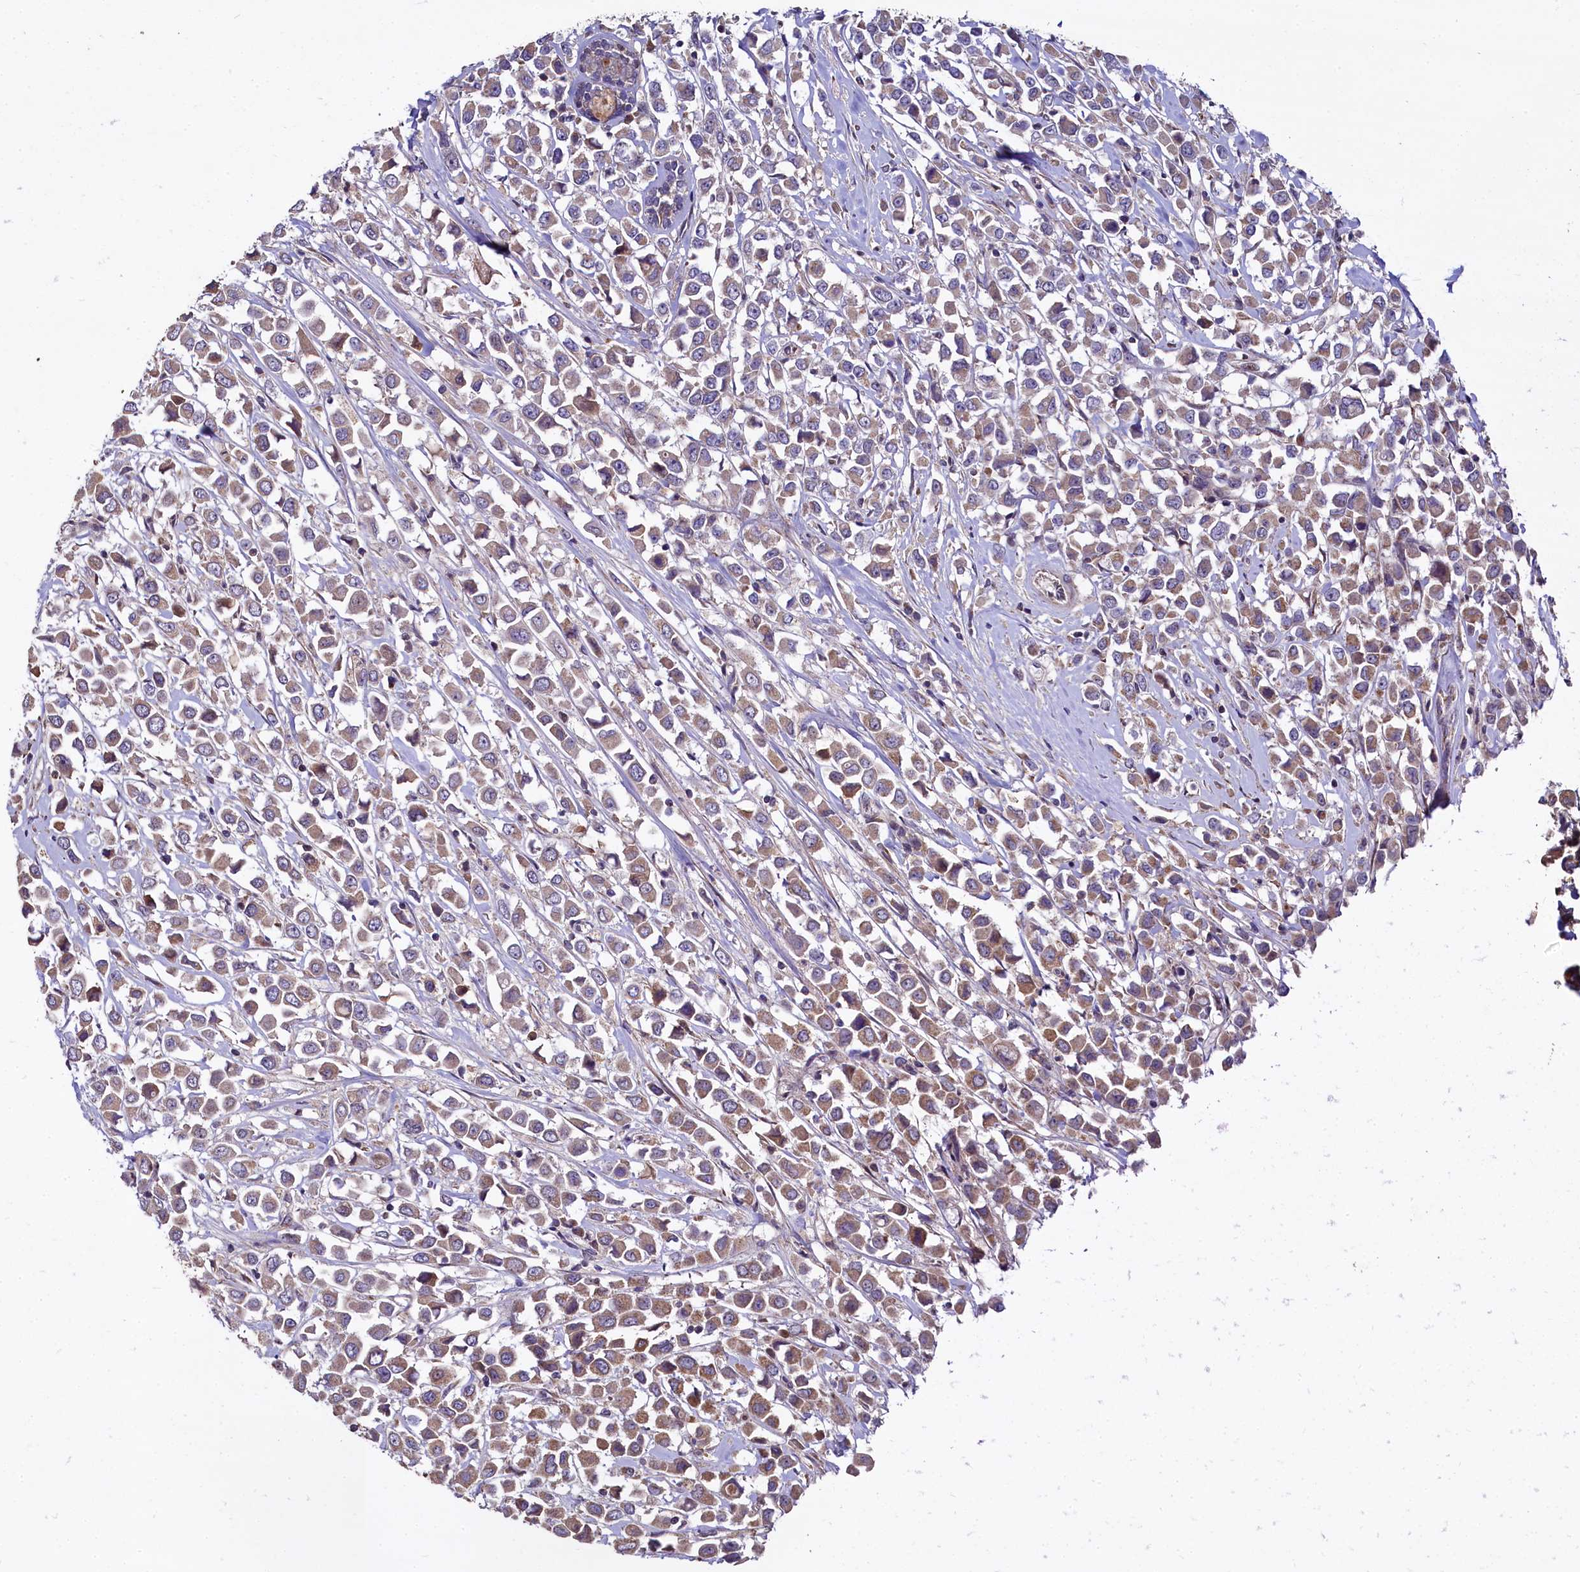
{"staining": {"intensity": "moderate", "quantity": ">75%", "location": "cytoplasmic/membranous"}, "tissue": "breast cancer", "cell_type": "Tumor cells", "image_type": "cancer", "snomed": [{"axis": "morphology", "description": "Duct carcinoma"}, {"axis": "topography", "description": "Breast"}], "caption": "A medium amount of moderate cytoplasmic/membranous positivity is appreciated in about >75% of tumor cells in breast cancer tissue.", "gene": "SPRYD3", "patient": {"sex": "female", "age": 61}}